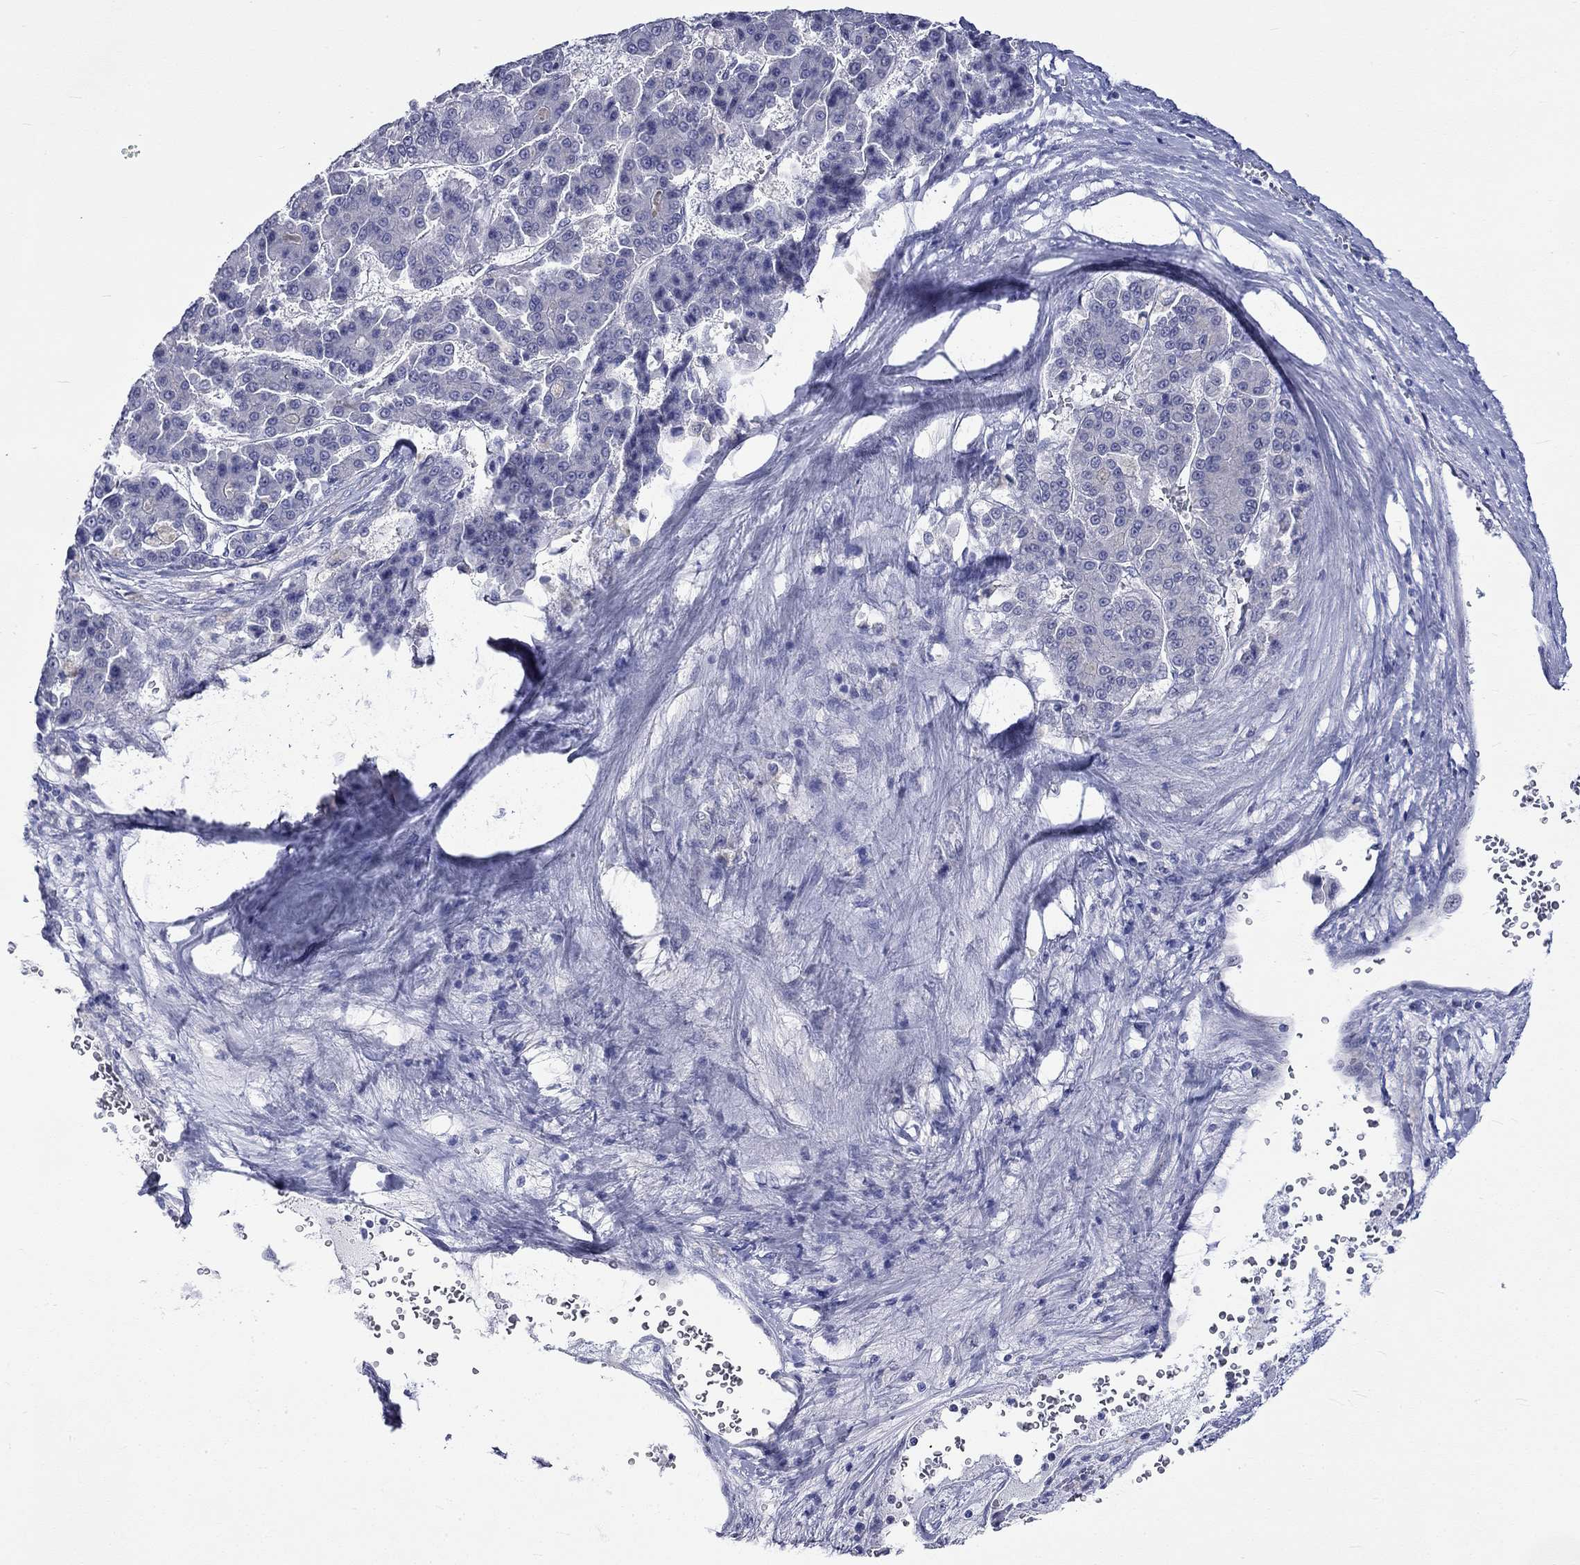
{"staining": {"intensity": "negative", "quantity": "none", "location": "none"}, "tissue": "liver cancer", "cell_type": "Tumor cells", "image_type": "cancer", "snomed": [{"axis": "morphology", "description": "Carcinoma, Hepatocellular, NOS"}, {"axis": "topography", "description": "Liver"}], "caption": "DAB immunohistochemical staining of human hepatocellular carcinoma (liver) displays no significant staining in tumor cells.", "gene": "CERS1", "patient": {"sex": "male", "age": 70}}